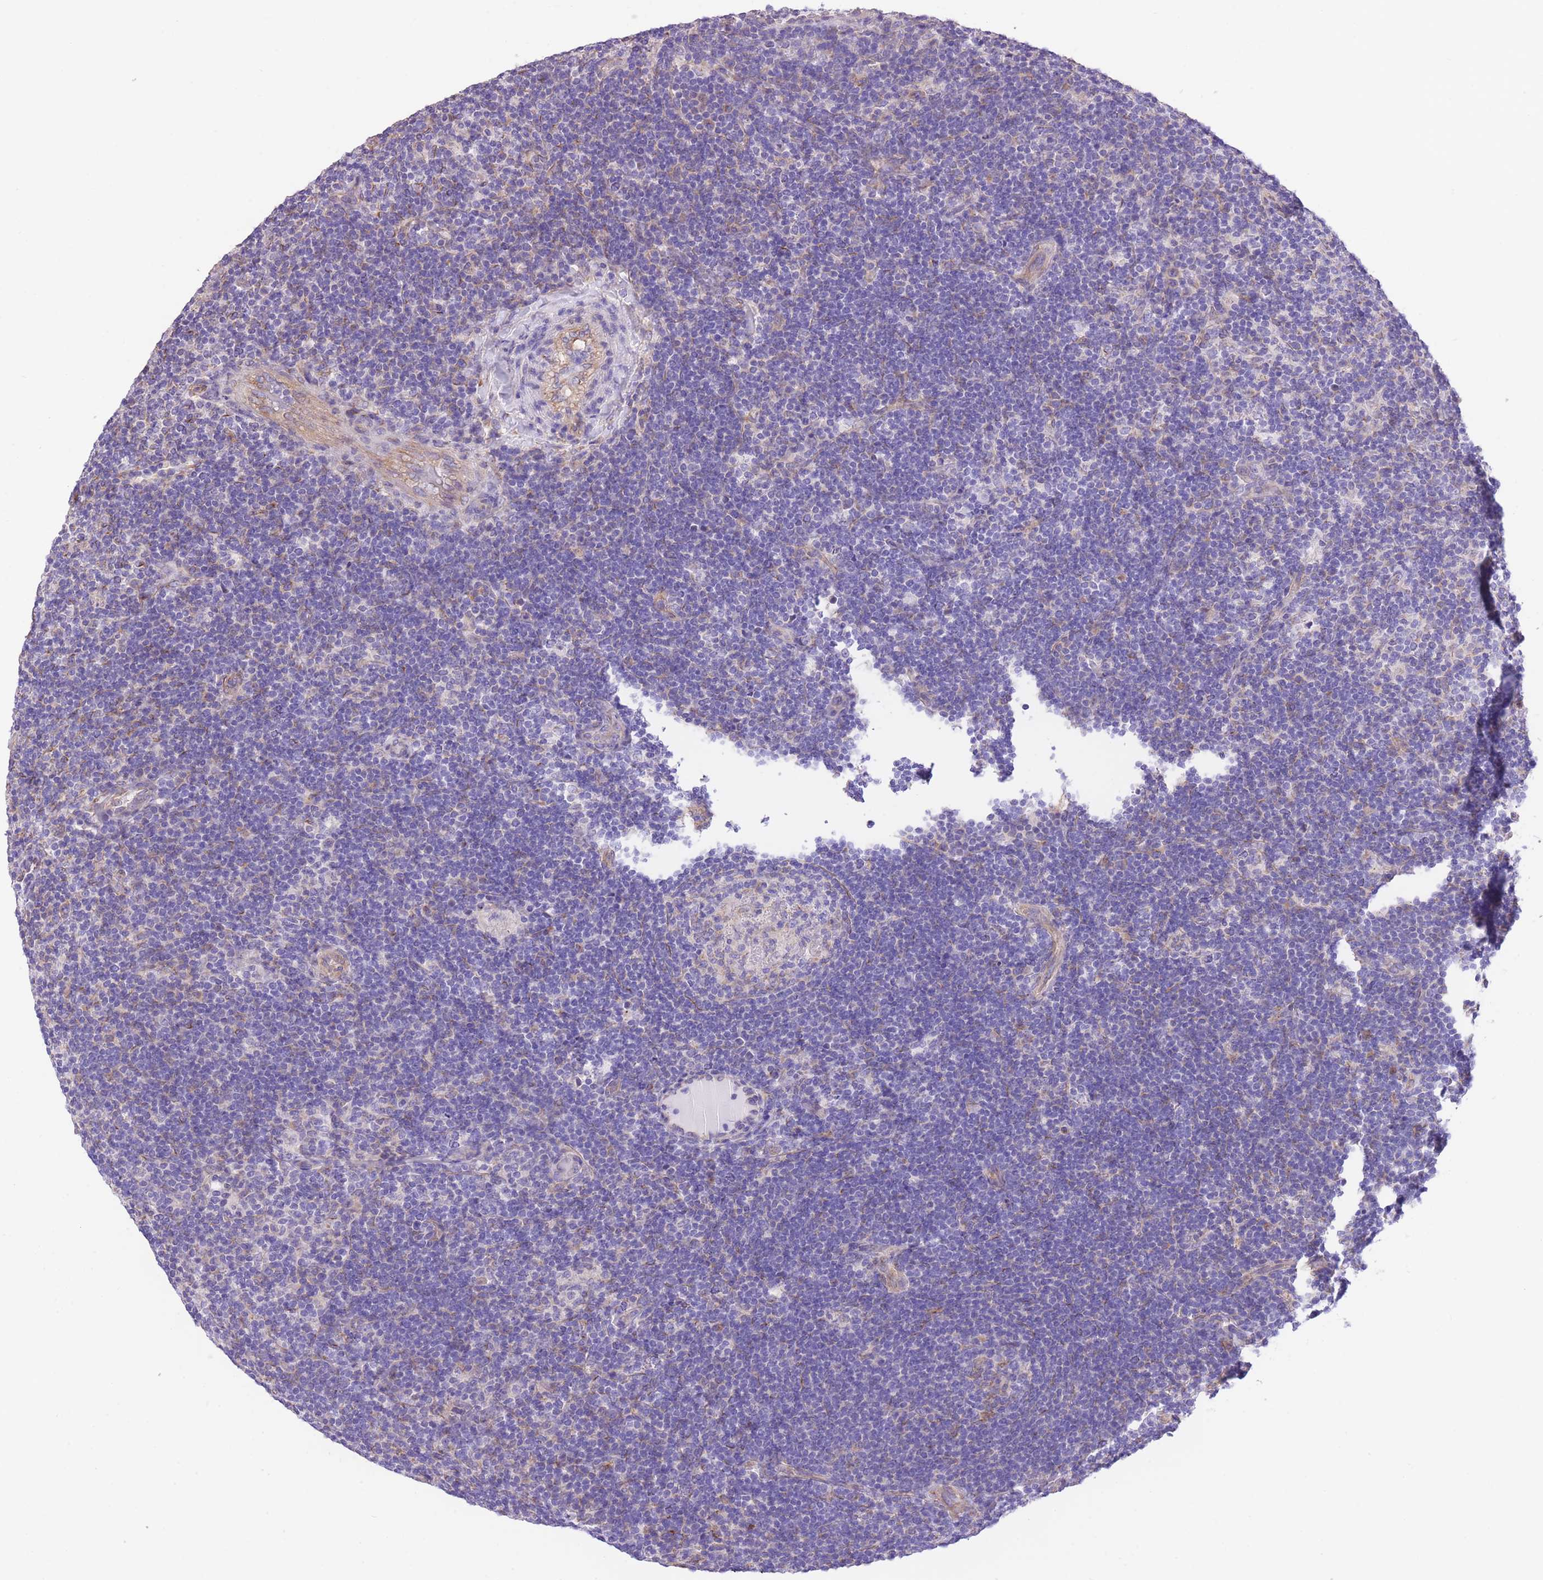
{"staining": {"intensity": "negative", "quantity": "none", "location": "none"}, "tissue": "lymphoma", "cell_type": "Tumor cells", "image_type": "cancer", "snomed": [{"axis": "morphology", "description": "Hodgkin's disease, NOS"}, {"axis": "topography", "description": "Lymph node"}], "caption": "Immunohistochemical staining of lymphoma displays no significant positivity in tumor cells. (DAB (3,3'-diaminobenzidine) immunohistochemistry (IHC), high magnification).", "gene": "RHOU", "patient": {"sex": "female", "age": 57}}